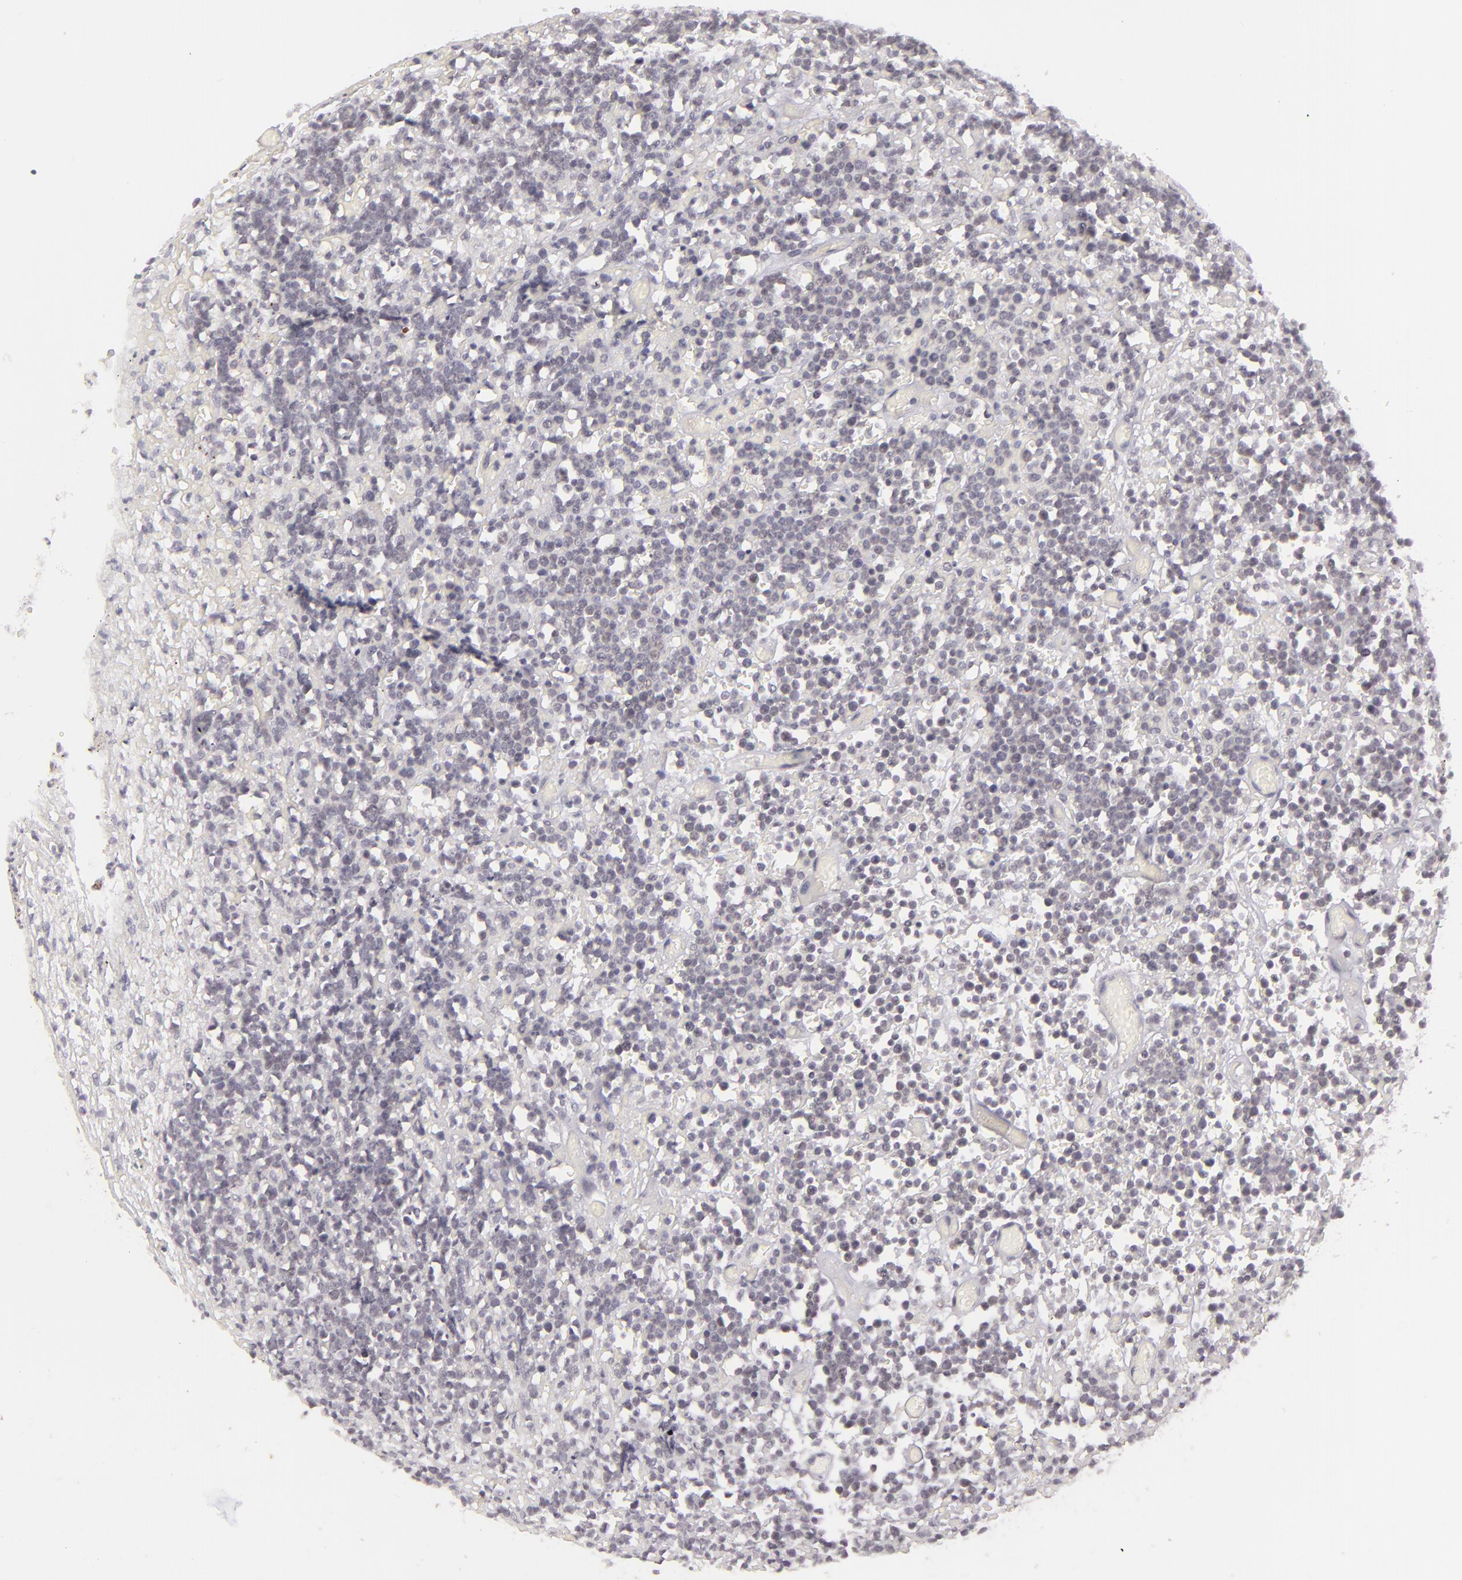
{"staining": {"intensity": "negative", "quantity": "none", "location": "none"}, "tissue": "lymphoma", "cell_type": "Tumor cells", "image_type": "cancer", "snomed": [{"axis": "morphology", "description": "Malignant lymphoma, non-Hodgkin's type, High grade"}, {"axis": "topography", "description": "Colon"}], "caption": "Immunohistochemical staining of malignant lymphoma, non-Hodgkin's type (high-grade) demonstrates no significant expression in tumor cells. Brightfield microscopy of immunohistochemistry stained with DAB (brown) and hematoxylin (blue), captured at high magnification.", "gene": "DLG3", "patient": {"sex": "male", "age": 82}}